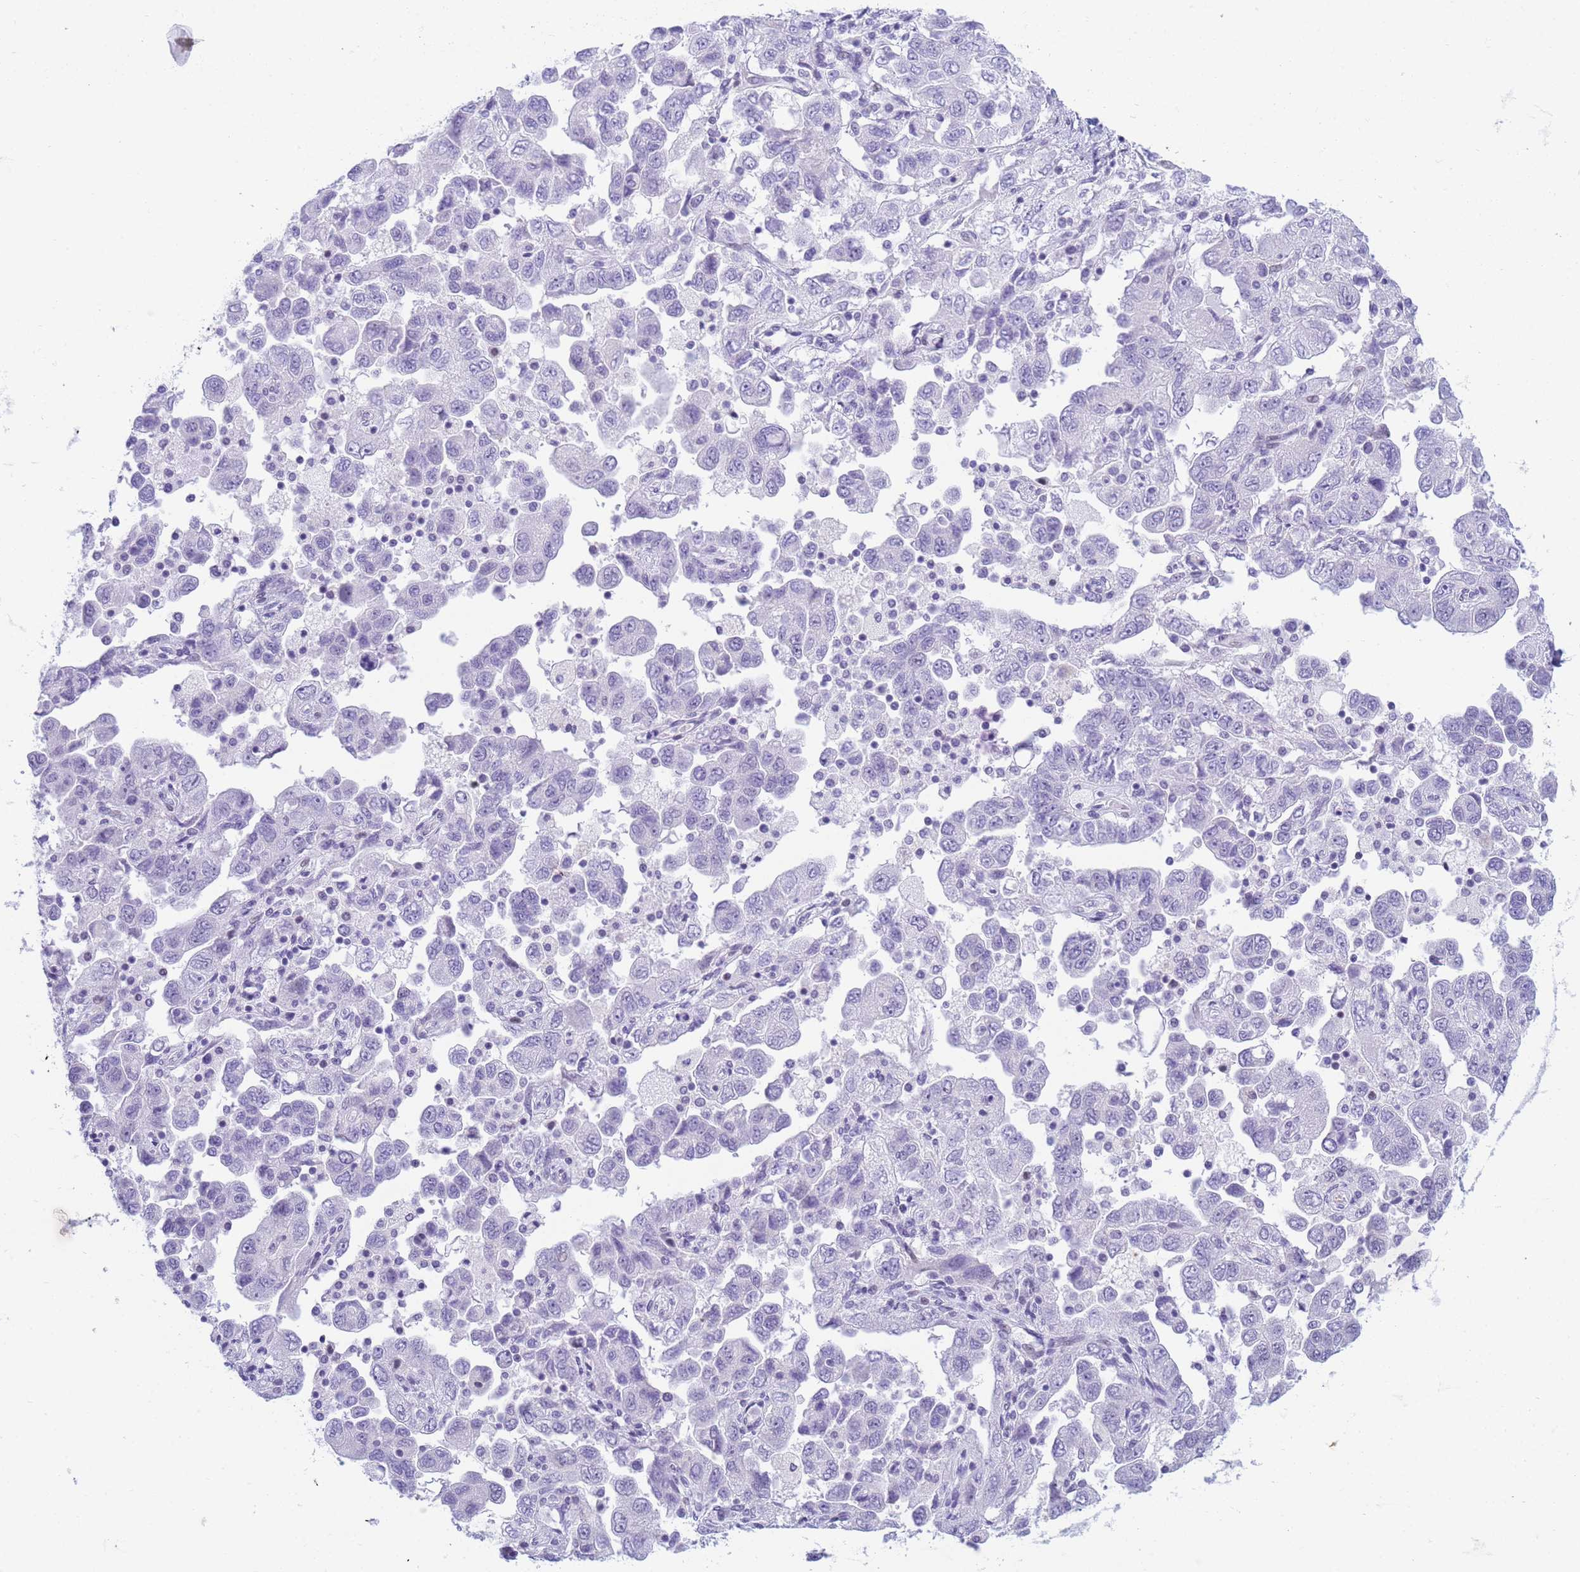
{"staining": {"intensity": "negative", "quantity": "none", "location": "none"}, "tissue": "ovarian cancer", "cell_type": "Tumor cells", "image_type": "cancer", "snomed": [{"axis": "morphology", "description": "Carcinoma, NOS"}, {"axis": "morphology", "description": "Cystadenocarcinoma, serous, NOS"}, {"axis": "topography", "description": "Ovary"}], "caption": "High power microscopy histopathology image of an immunohistochemistry histopathology image of ovarian cancer, revealing no significant staining in tumor cells. Nuclei are stained in blue.", "gene": "SNX20", "patient": {"sex": "female", "age": 69}}